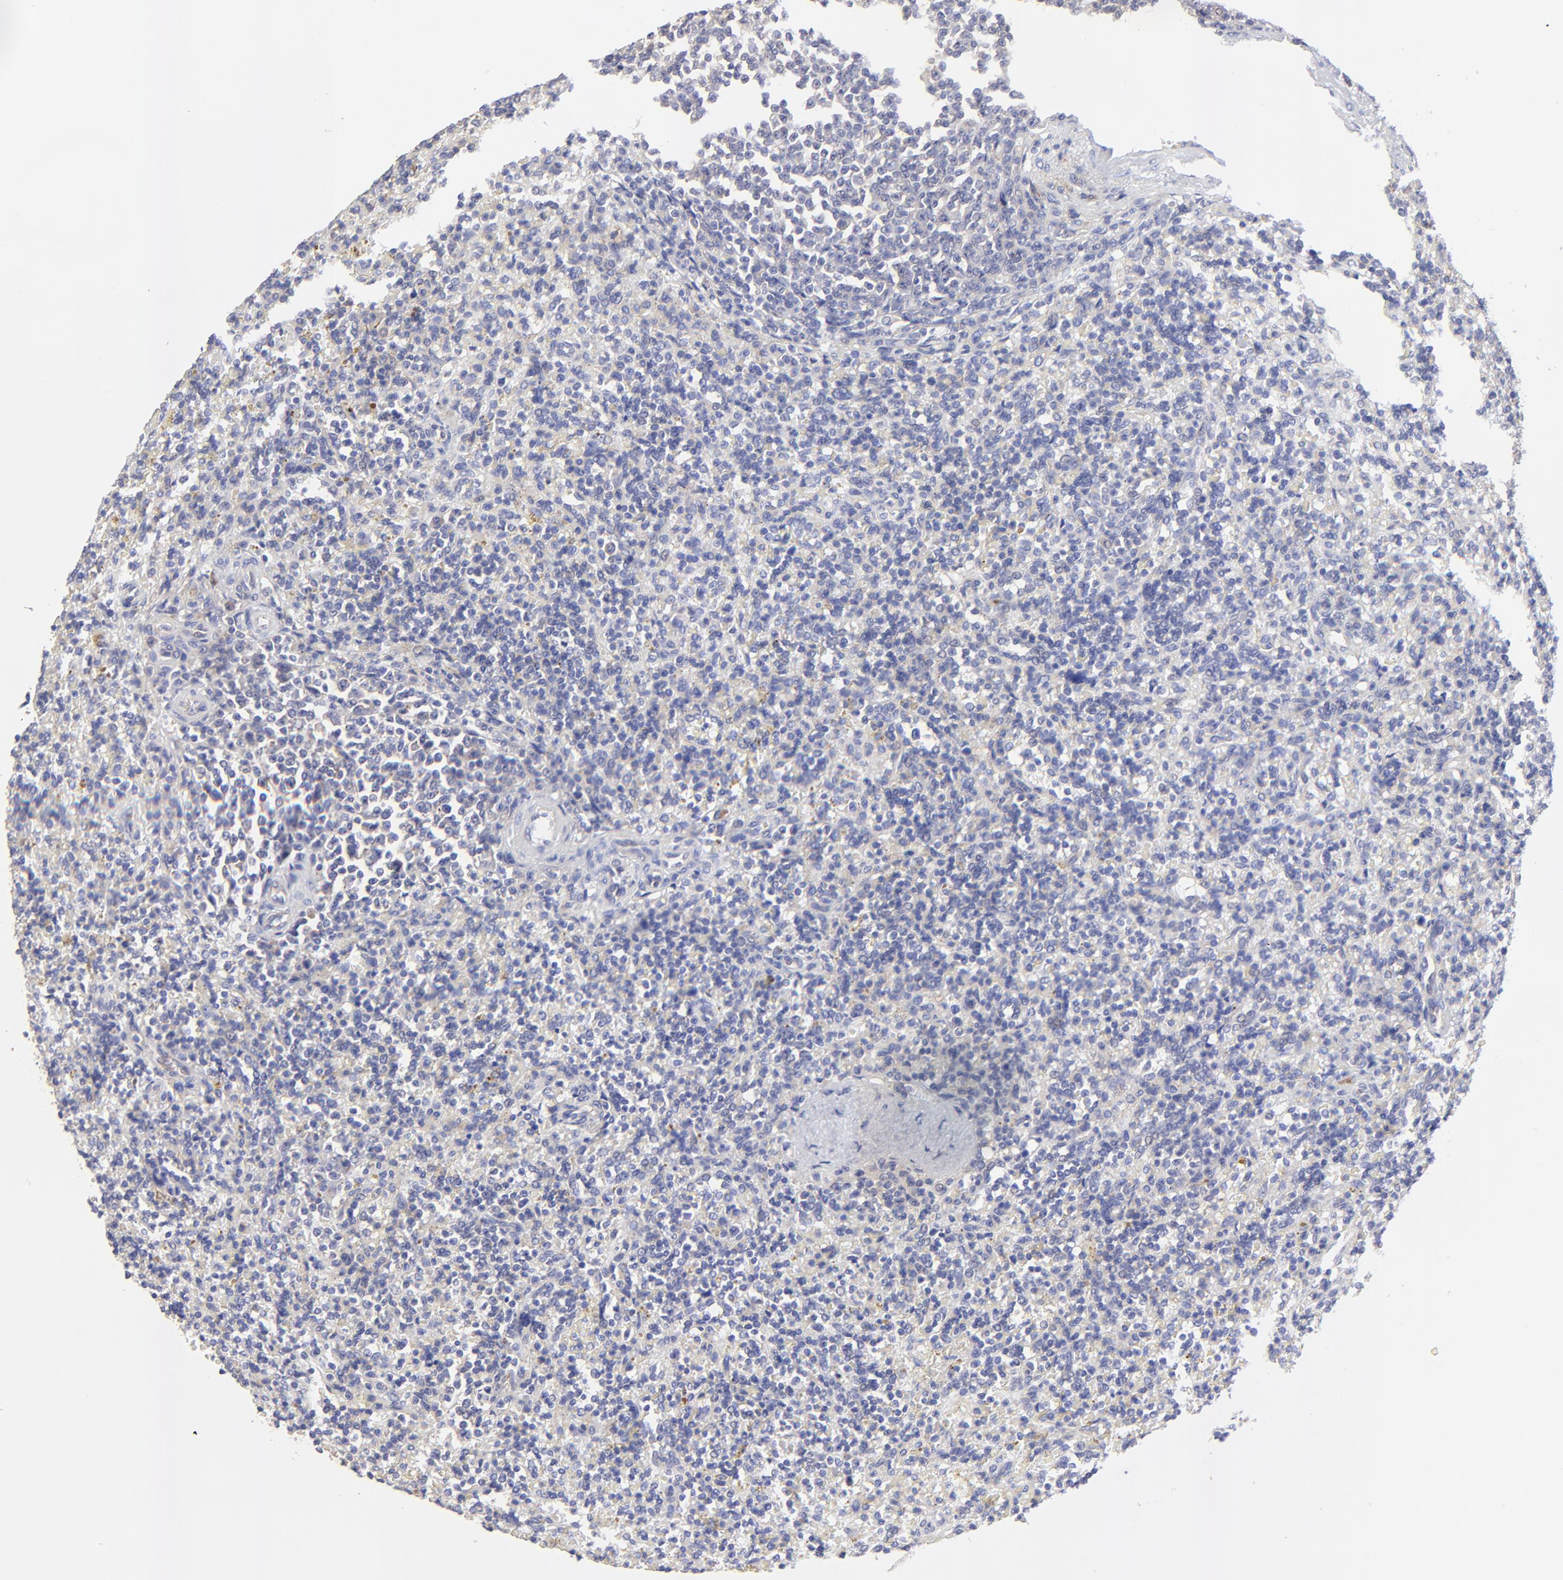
{"staining": {"intensity": "negative", "quantity": "none", "location": "none"}, "tissue": "lymphoma", "cell_type": "Tumor cells", "image_type": "cancer", "snomed": [{"axis": "morphology", "description": "Malignant lymphoma, non-Hodgkin's type, Low grade"}, {"axis": "topography", "description": "Spleen"}], "caption": "High magnification brightfield microscopy of malignant lymphoma, non-Hodgkin's type (low-grade) stained with DAB (3,3'-diaminobenzidine) (brown) and counterstained with hematoxylin (blue): tumor cells show no significant expression.", "gene": "LHFPL1", "patient": {"sex": "male", "age": 67}}